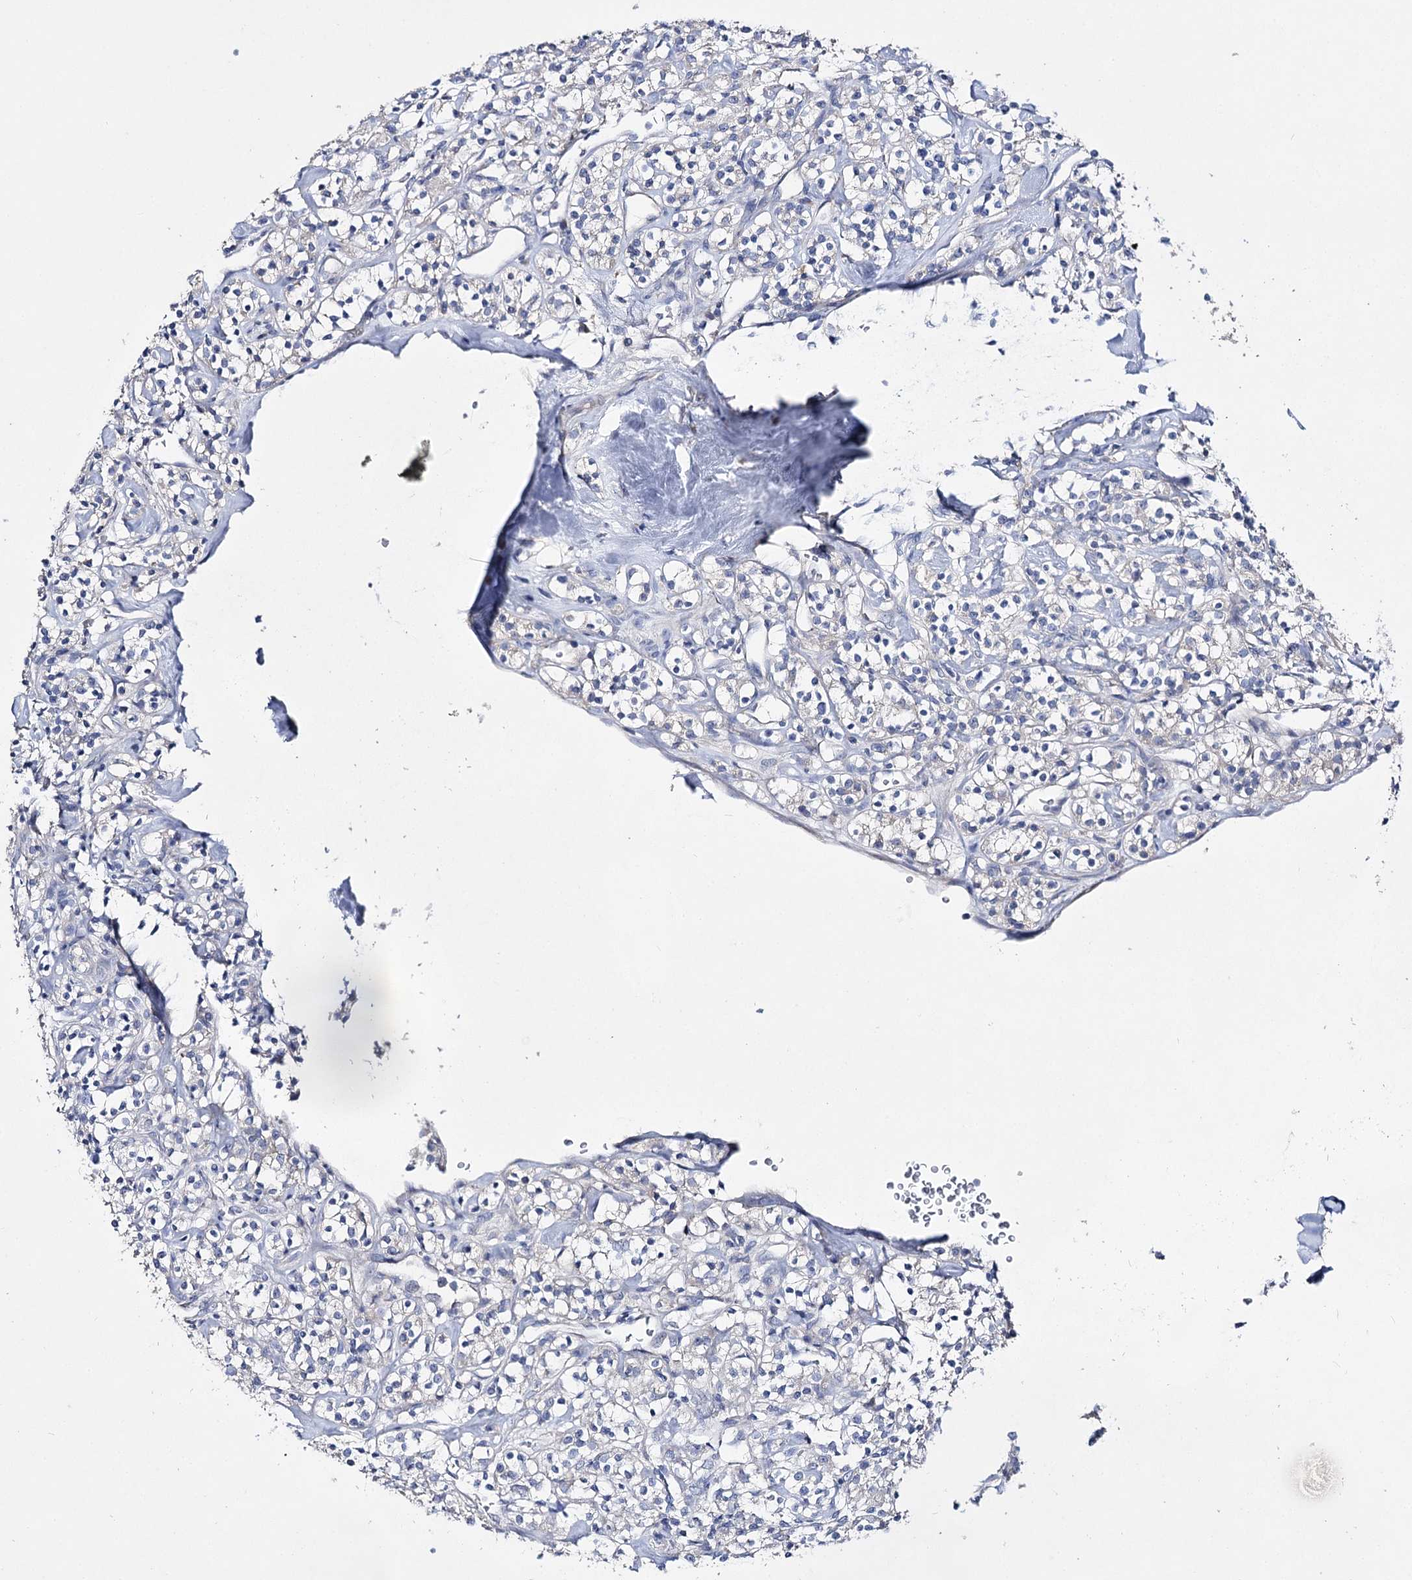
{"staining": {"intensity": "negative", "quantity": "none", "location": "none"}, "tissue": "renal cancer", "cell_type": "Tumor cells", "image_type": "cancer", "snomed": [{"axis": "morphology", "description": "Adenocarcinoma, NOS"}, {"axis": "topography", "description": "Kidney"}], "caption": "This is an IHC photomicrograph of adenocarcinoma (renal). There is no expression in tumor cells.", "gene": "NRAP", "patient": {"sex": "male", "age": 77}}